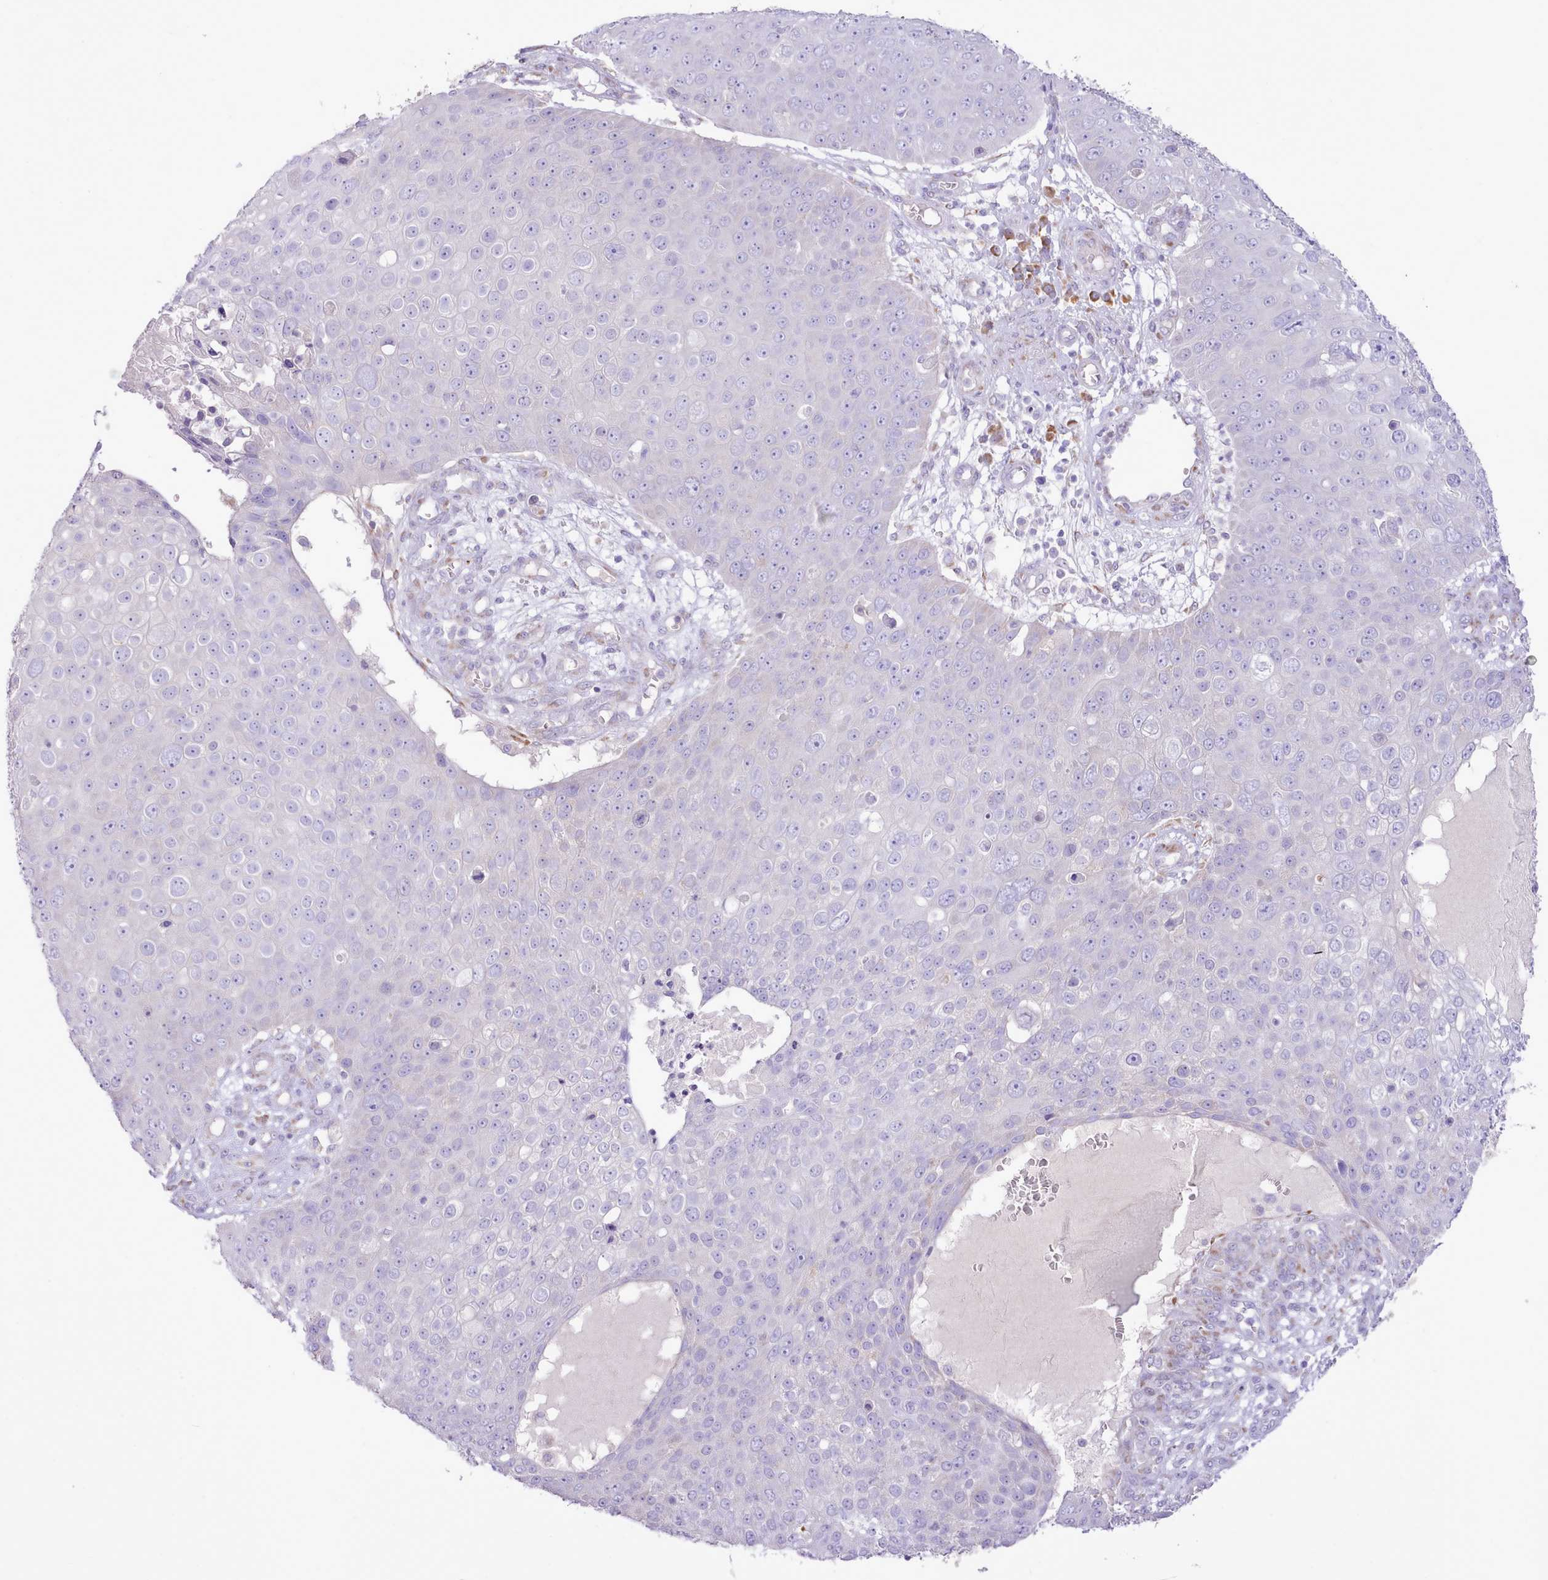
{"staining": {"intensity": "negative", "quantity": "none", "location": "none"}, "tissue": "skin cancer", "cell_type": "Tumor cells", "image_type": "cancer", "snomed": [{"axis": "morphology", "description": "Squamous cell carcinoma, NOS"}, {"axis": "topography", "description": "Skin"}], "caption": "Human squamous cell carcinoma (skin) stained for a protein using immunohistochemistry (IHC) reveals no positivity in tumor cells.", "gene": "CCL1", "patient": {"sex": "male", "age": 71}}